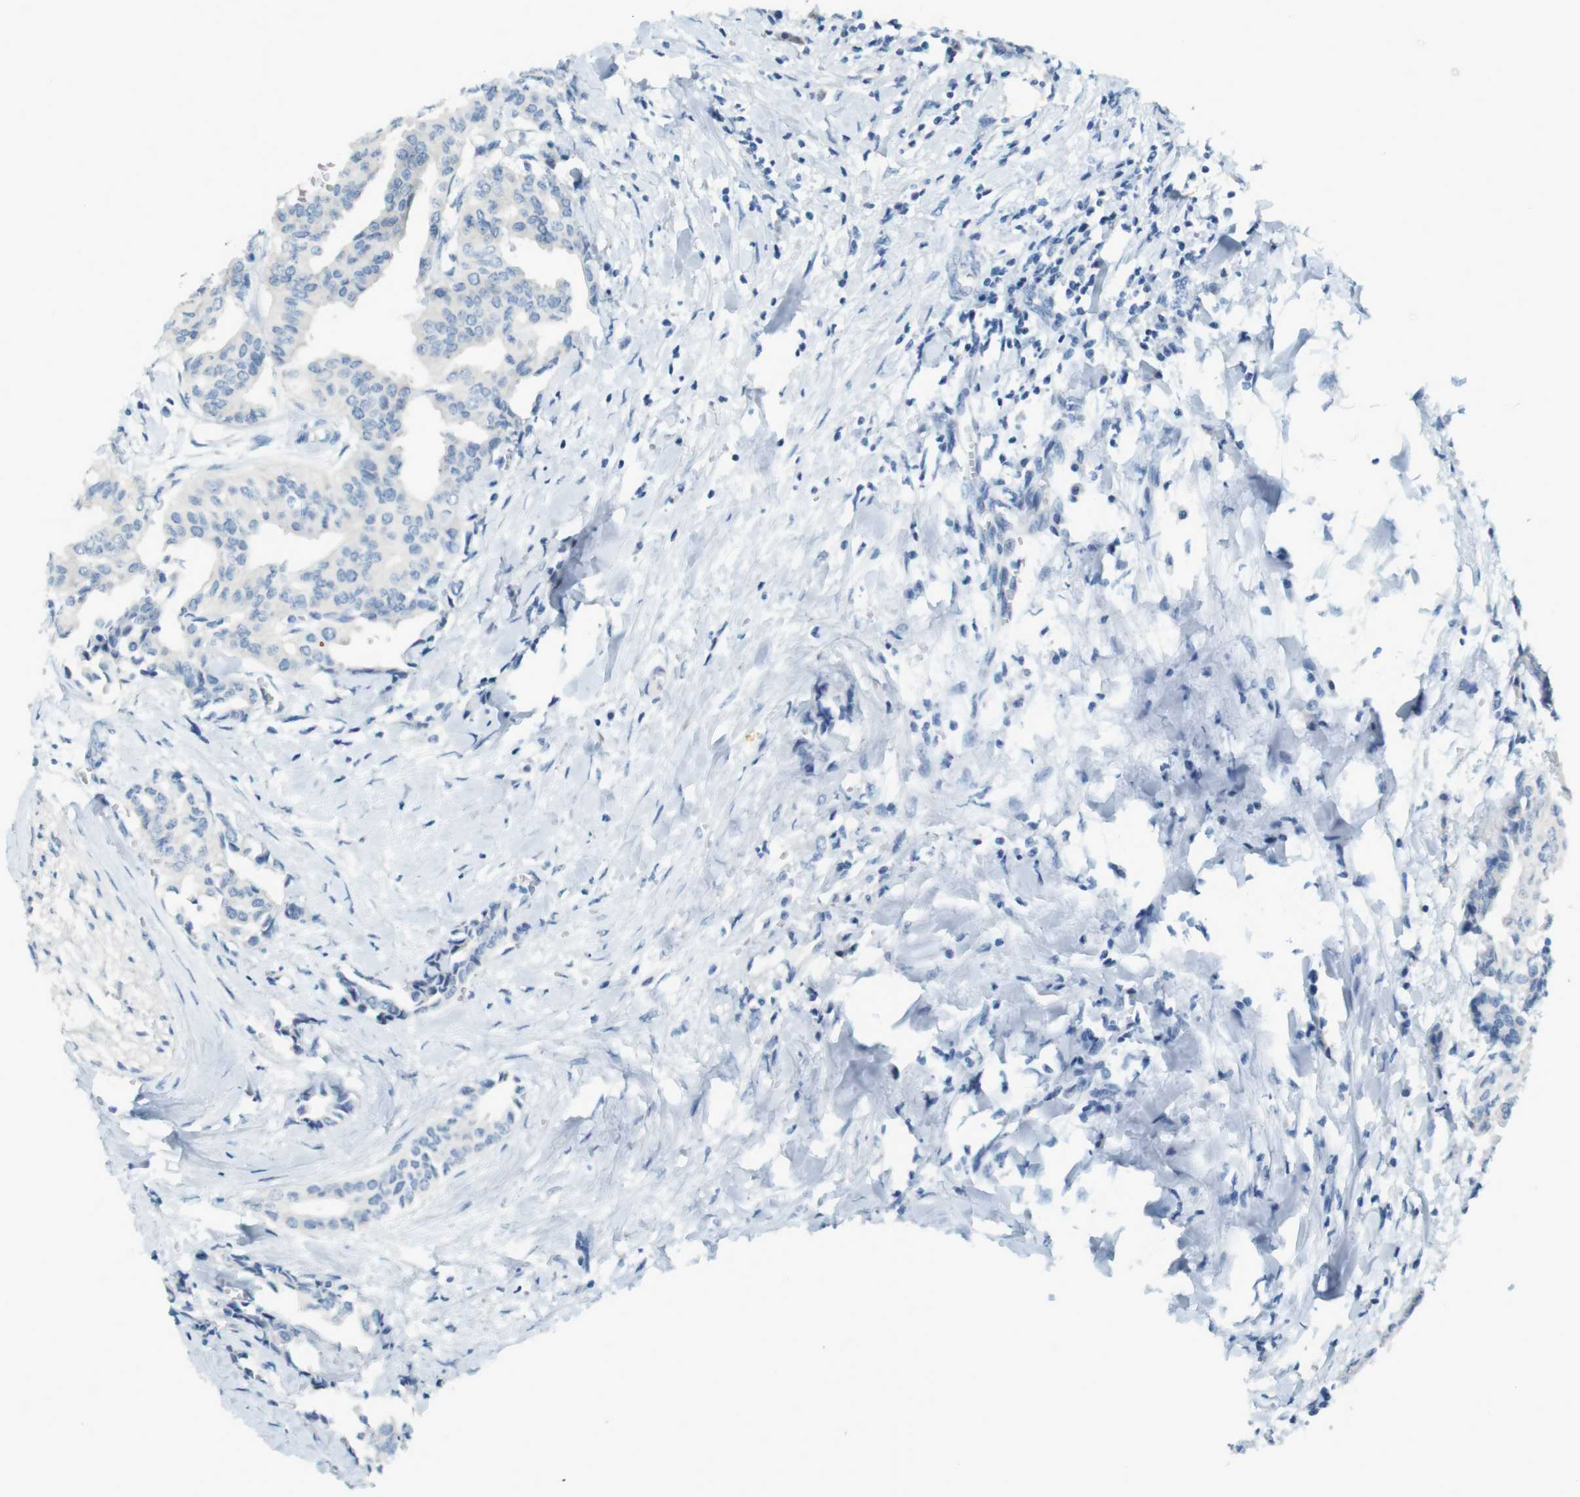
{"staining": {"intensity": "negative", "quantity": "none", "location": "none"}, "tissue": "head and neck cancer", "cell_type": "Tumor cells", "image_type": "cancer", "snomed": [{"axis": "morphology", "description": "Adenocarcinoma, NOS"}, {"axis": "topography", "description": "Salivary gland"}, {"axis": "topography", "description": "Head-Neck"}], "caption": "A photomicrograph of human head and neck cancer (adenocarcinoma) is negative for staining in tumor cells.", "gene": "LRRK2", "patient": {"sex": "female", "age": 59}}